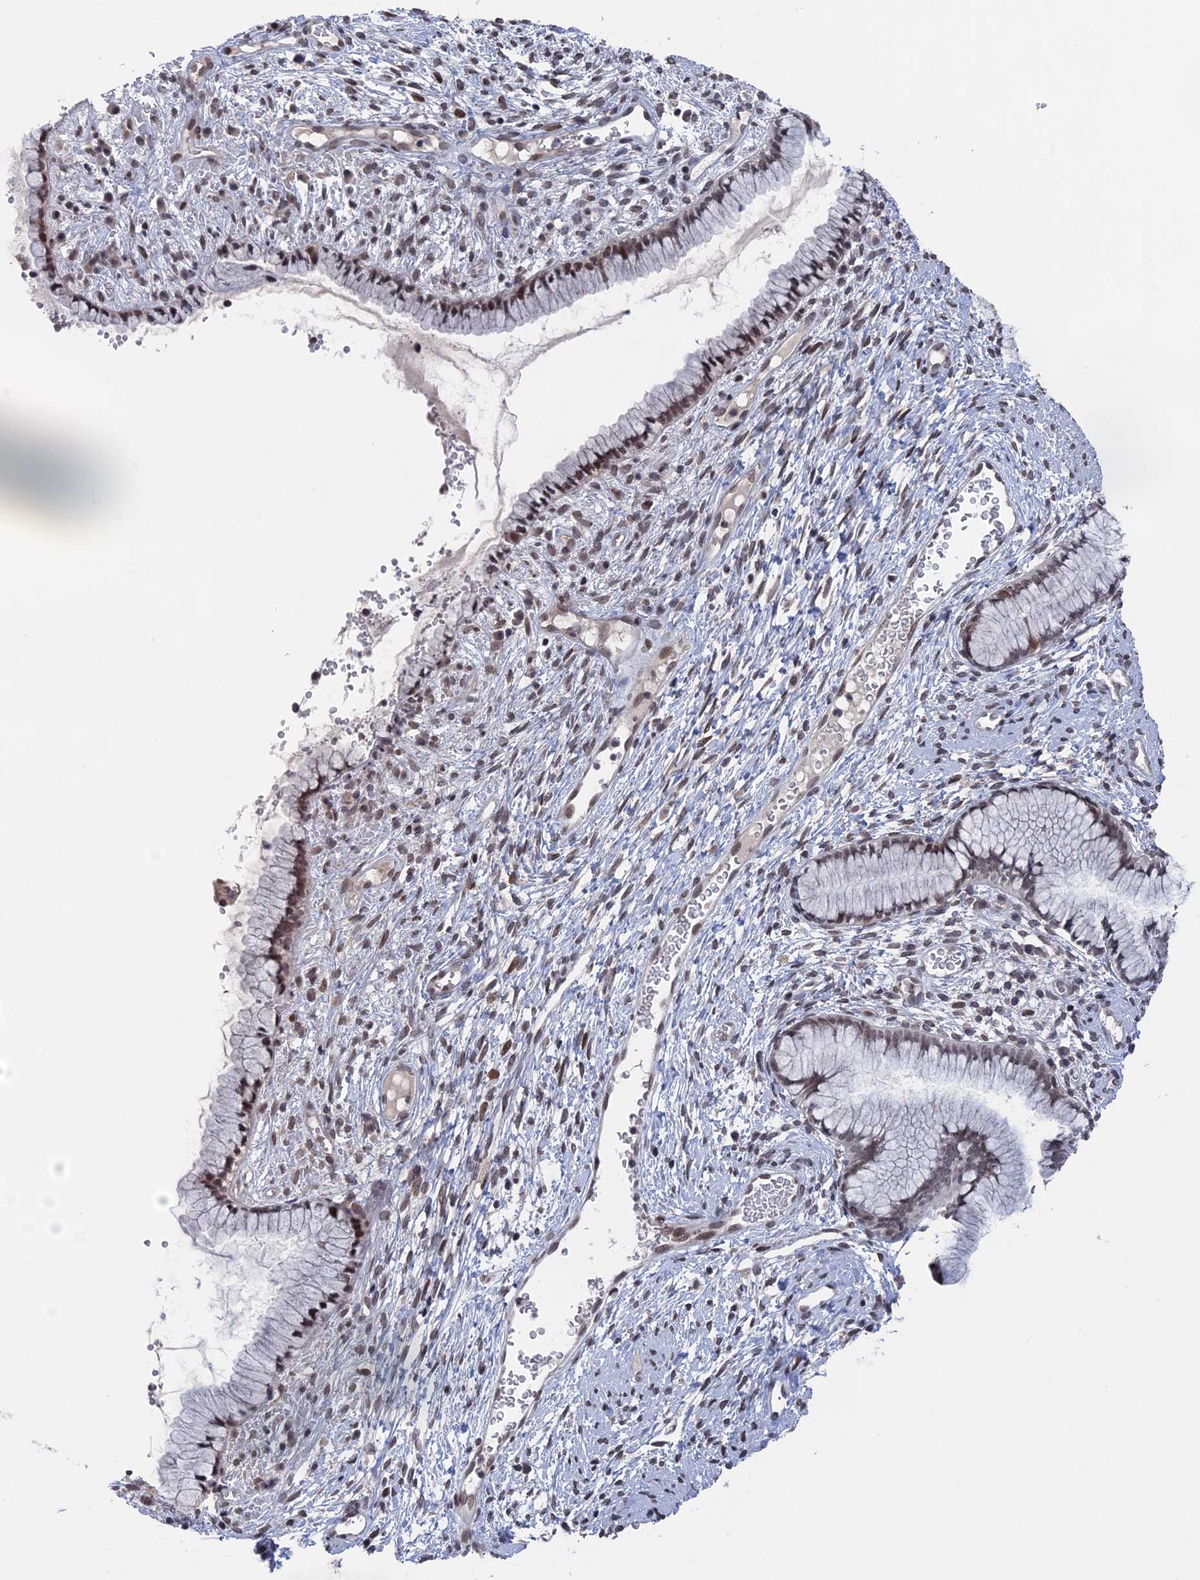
{"staining": {"intensity": "moderate", "quantity": "<25%", "location": "nuclear"}, "tissue": "cervix", "cell_type": "Glandular cells", "image_type": "normal", "snomed": [{"axis": "morphology", "description": "Normal tissue, NOS"}, {"axis": "topography", "description": "Cervix"}], "caption": "Moderate nuclear staining is present in about <25% of glandular cells in unremarkable cervix.", "gene": "NR2C2AP", "patient": {"sex": "female", "age": 42}}